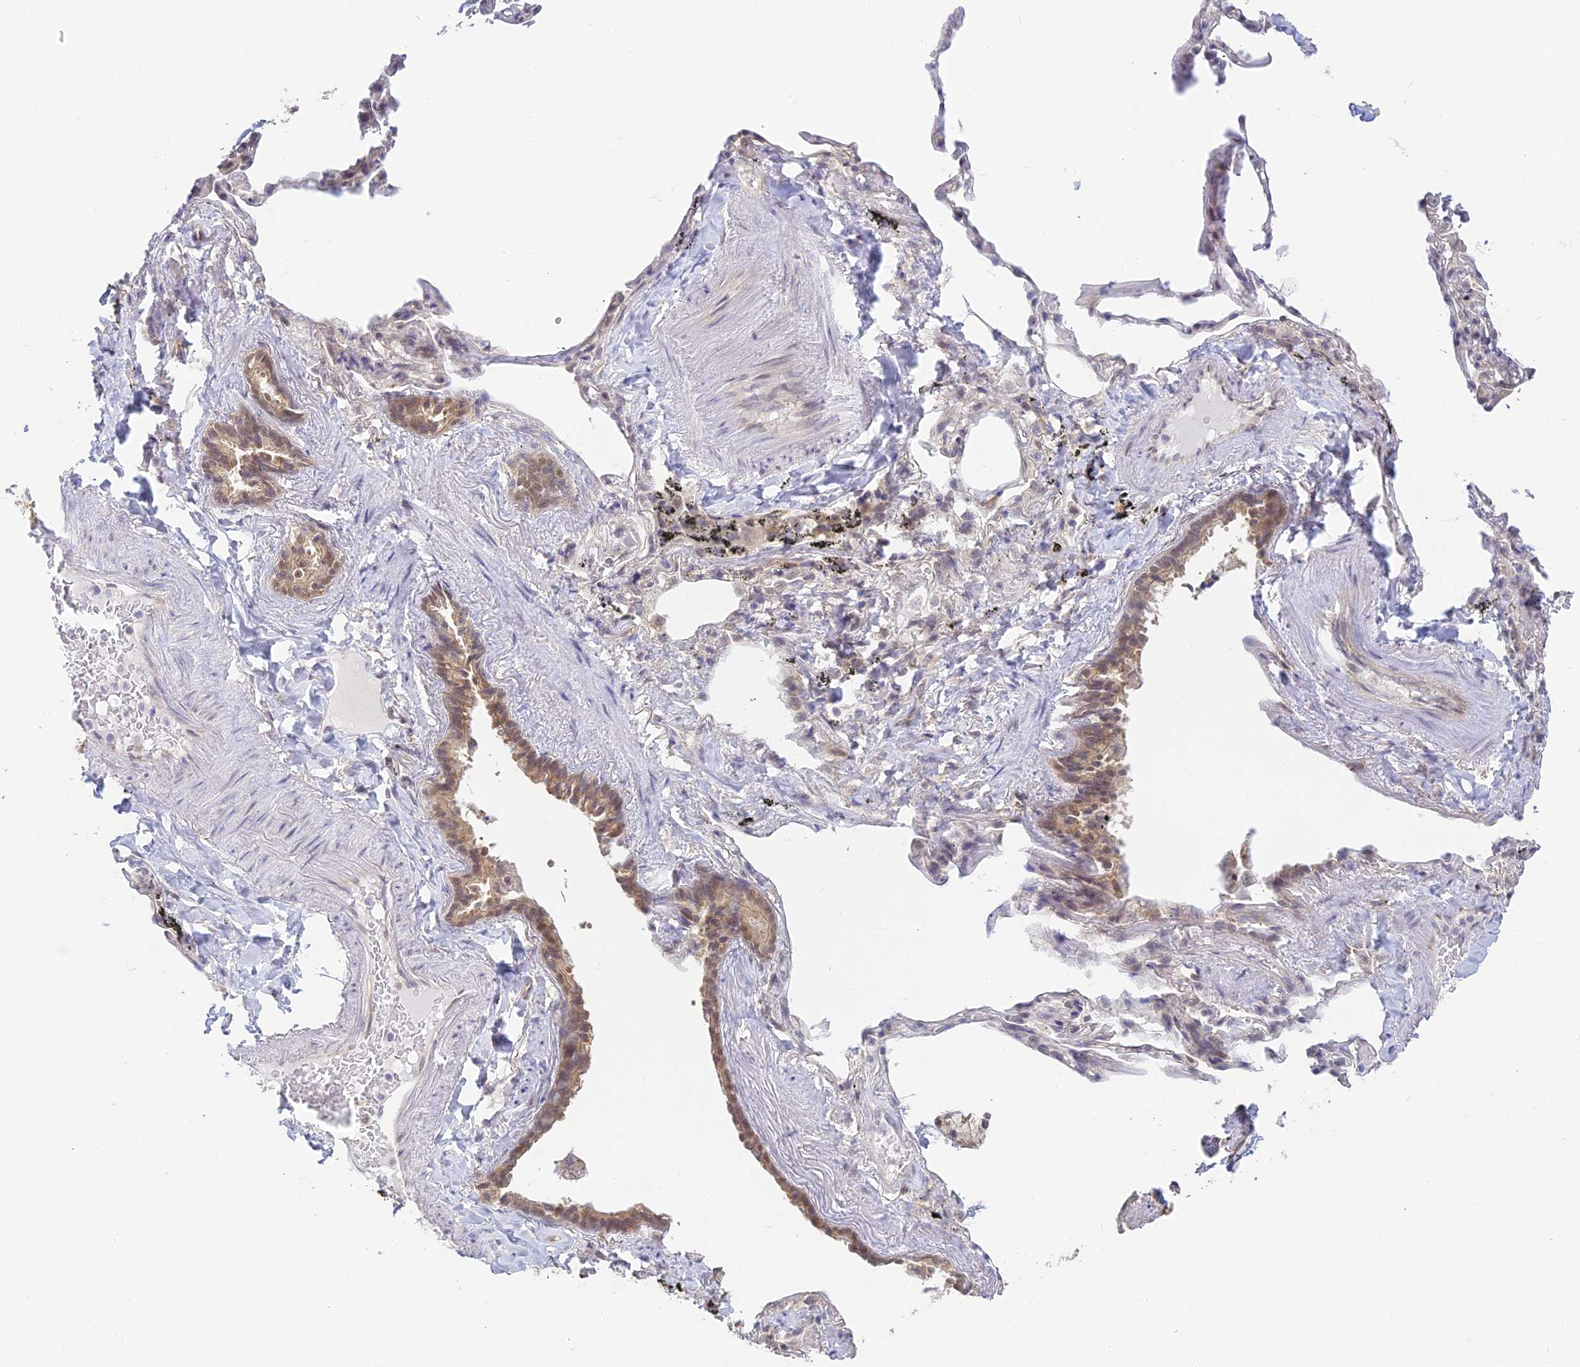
{"staining": {"intensity": "negative", "quantity": "none", "location": "none"}, "tissue": "adipose tissue", "cell_type": "Adipocytes", "image_type": "normal", "snomed": [{"axis": "morphology", "description": "Normal tissue, NOS"}, {"axis": "topography", "description": "Lymph node"}, {"axis": "topography", "description": "Bronchus"}], "caption": "This is an IHC image of unremarkable human adipose tissue. There is no expression in adipocytes.", "gene": "SKIC8", "patient": {"sex": "male", "age": 63}}